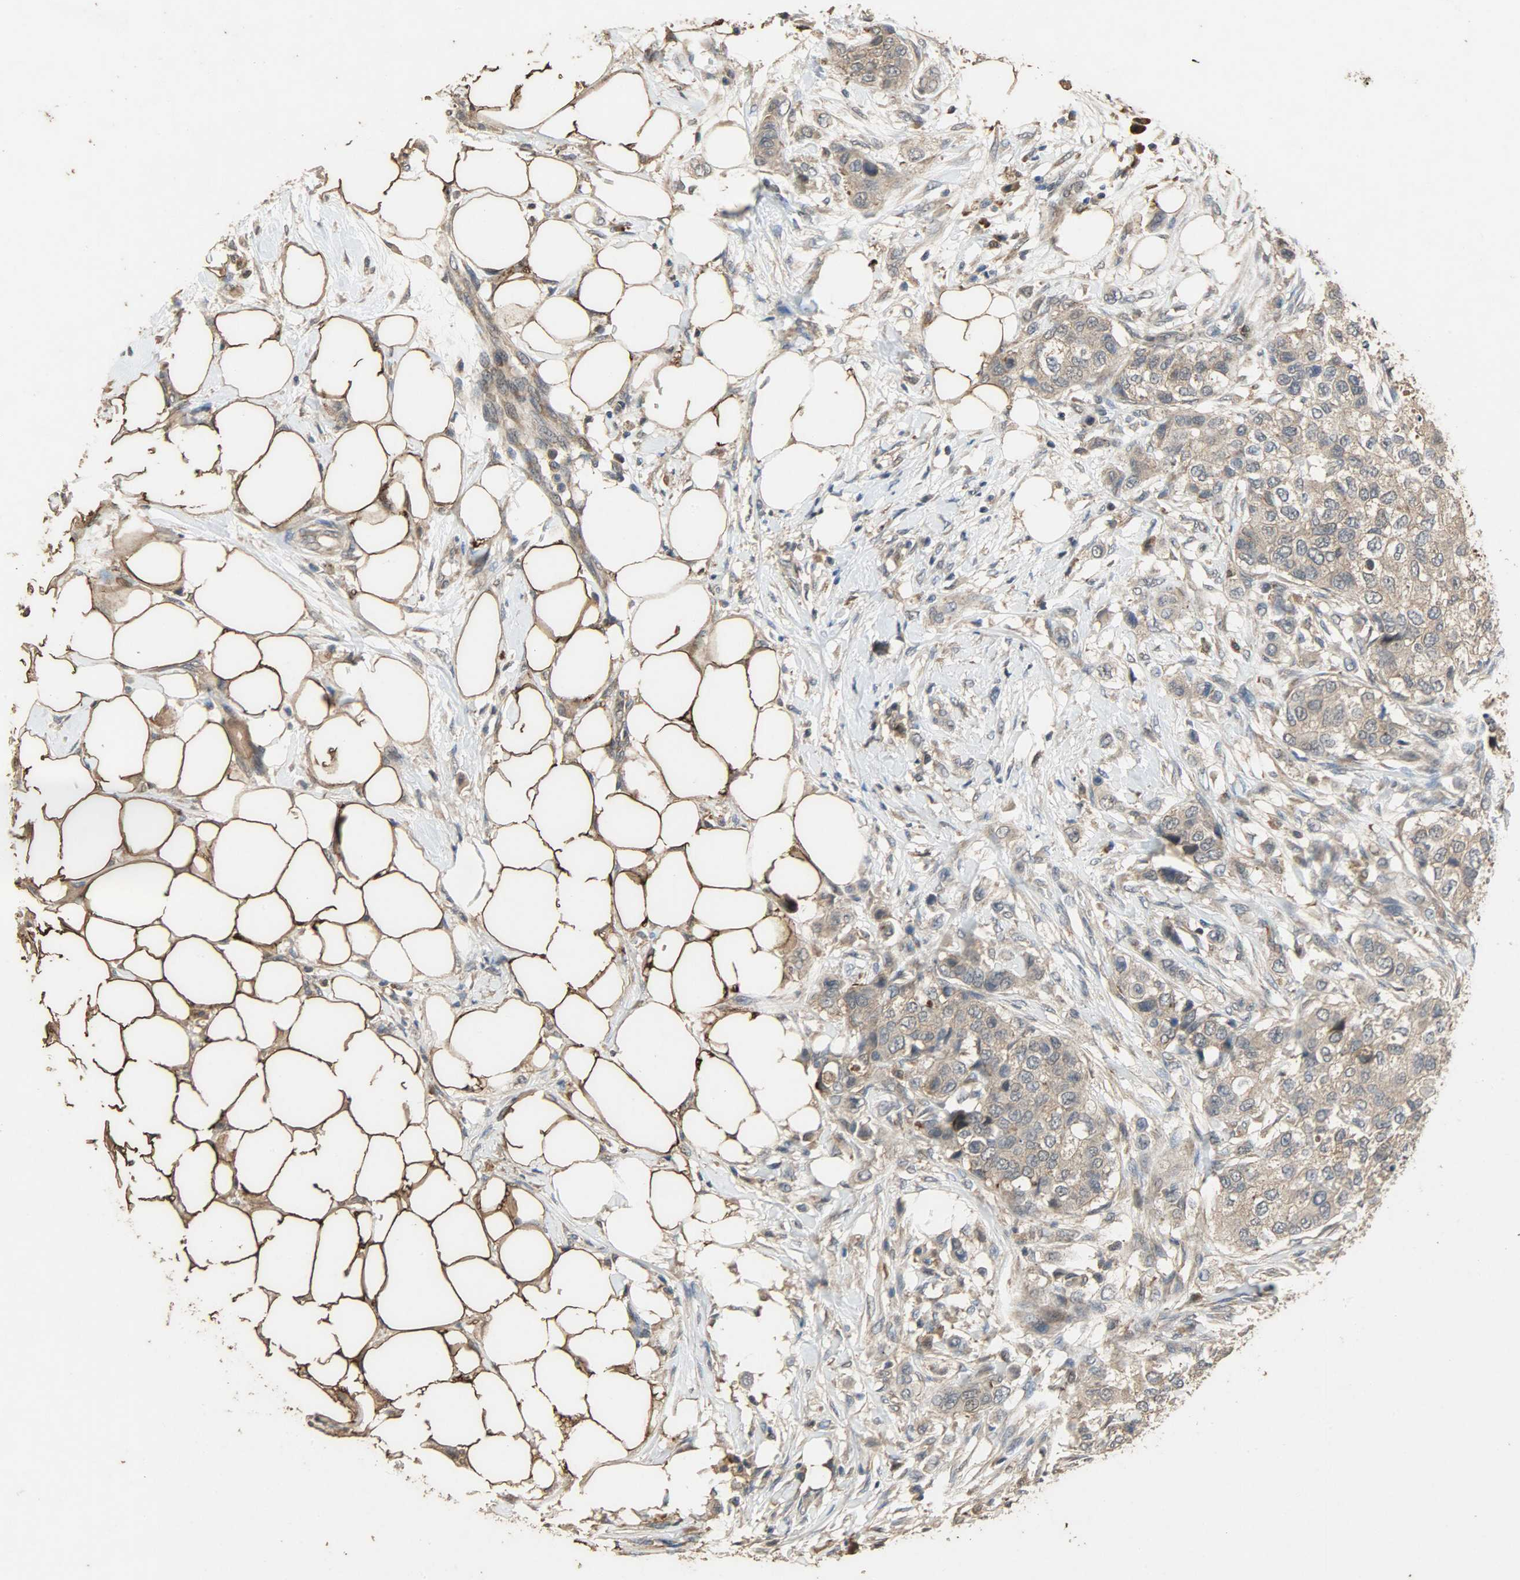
{"staining": {"intensity": "weak", "quantity": ">75%", "location": "cytoplasmic/membranous"}, "tissue": "breast cancer", "cell_type": "Tumor cells", "image_type": "cancer", "snomed": [{"axis": "morphology", "description": "Normal tissue, NOS"}, {"axis": "morphology", "description": "Duct carcinoma"}, {"axis": "topography", "description": "Breast"}], "caption": "Protein staining exhibits weak cytoplasmic/membranous positivity in about >75% of tumor cells in breast cancer.", "gene": "CDKN2C", "patient": {"sex": "female", "age": 49}}